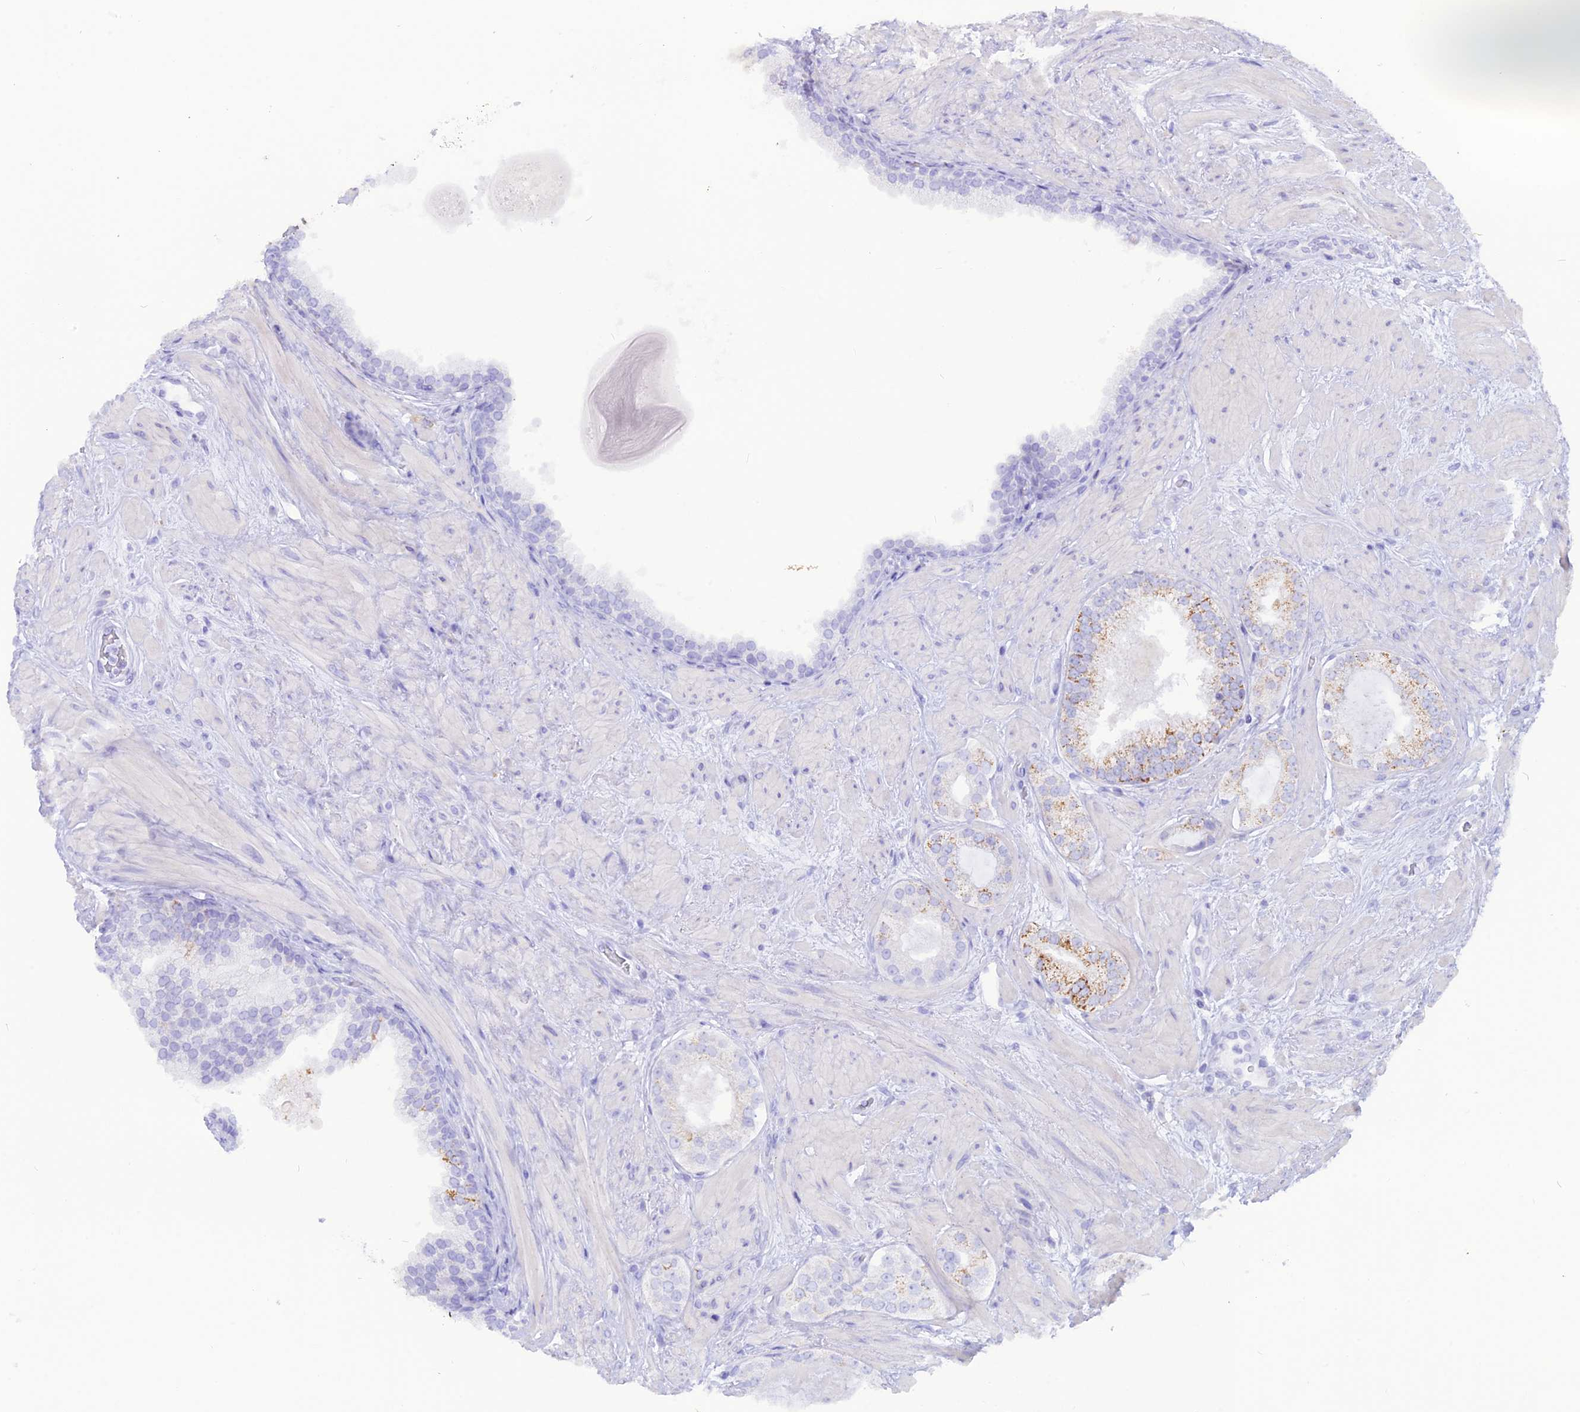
{"staining": {"intensity": "strong", "quantity": "<25%", "location": "cytoplasmic/membranous"}, "tissue": "prostate cancer", "cell_type": "Tumor cells", "image_type": "cancer", "snomed": [{"axis": "morphology", "description": "Adenocarcinoma, High grade"}, {"axis": "topography", "description": "Prostate"}], "caption": "DAB (3,3'-diaminobenzidine) immunohistochemical staining of high-grade adenocarcinoma (prostate) shows strong cytoplasmic/membranous protein expression in approximately <25% of tumor cells. Nuclei are stained in blue.", "gene": "GLYATL1", "patient": {"sex": "male", "age": 65}}